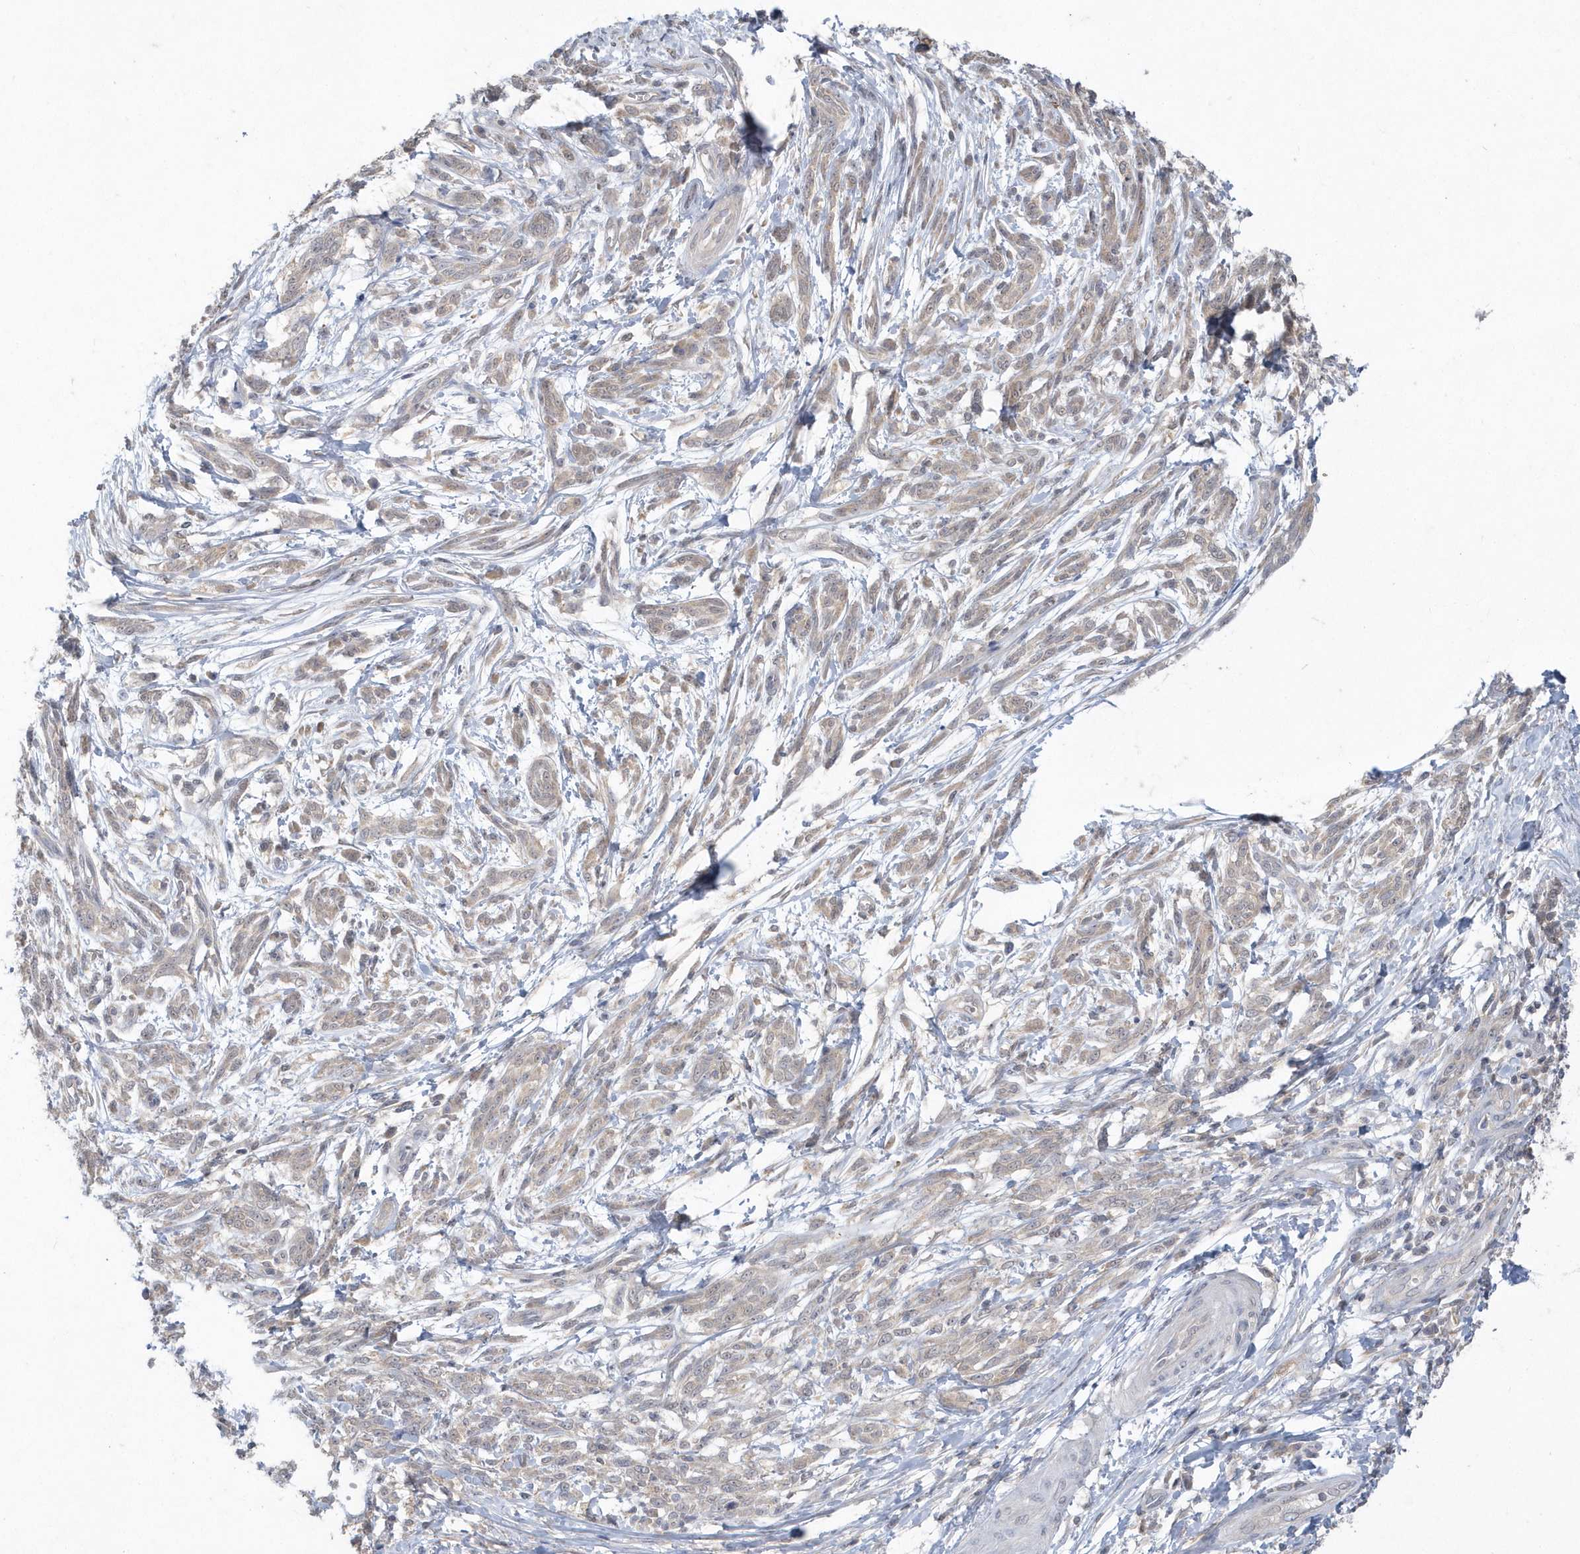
{"staining": {"intensity": "weak", "quantity": ">75%", "location": "cytoplasmic/membranous"}, "tissue": "melanoma", "cell_type": "Tumor cells", "image_type": "cancer", "snomed": [{"axis": "morphology", "description": "Malignant melanoma, NOS"}, {"axis": "topography", "description": "Skin"}], "caption": "Melanoma tissue demonstrates weak cytoplasmic/membranous staining in about >75% of tumor cells", "gene": "AKR7A2", "patient": {"sex": "male", "age": 49}}